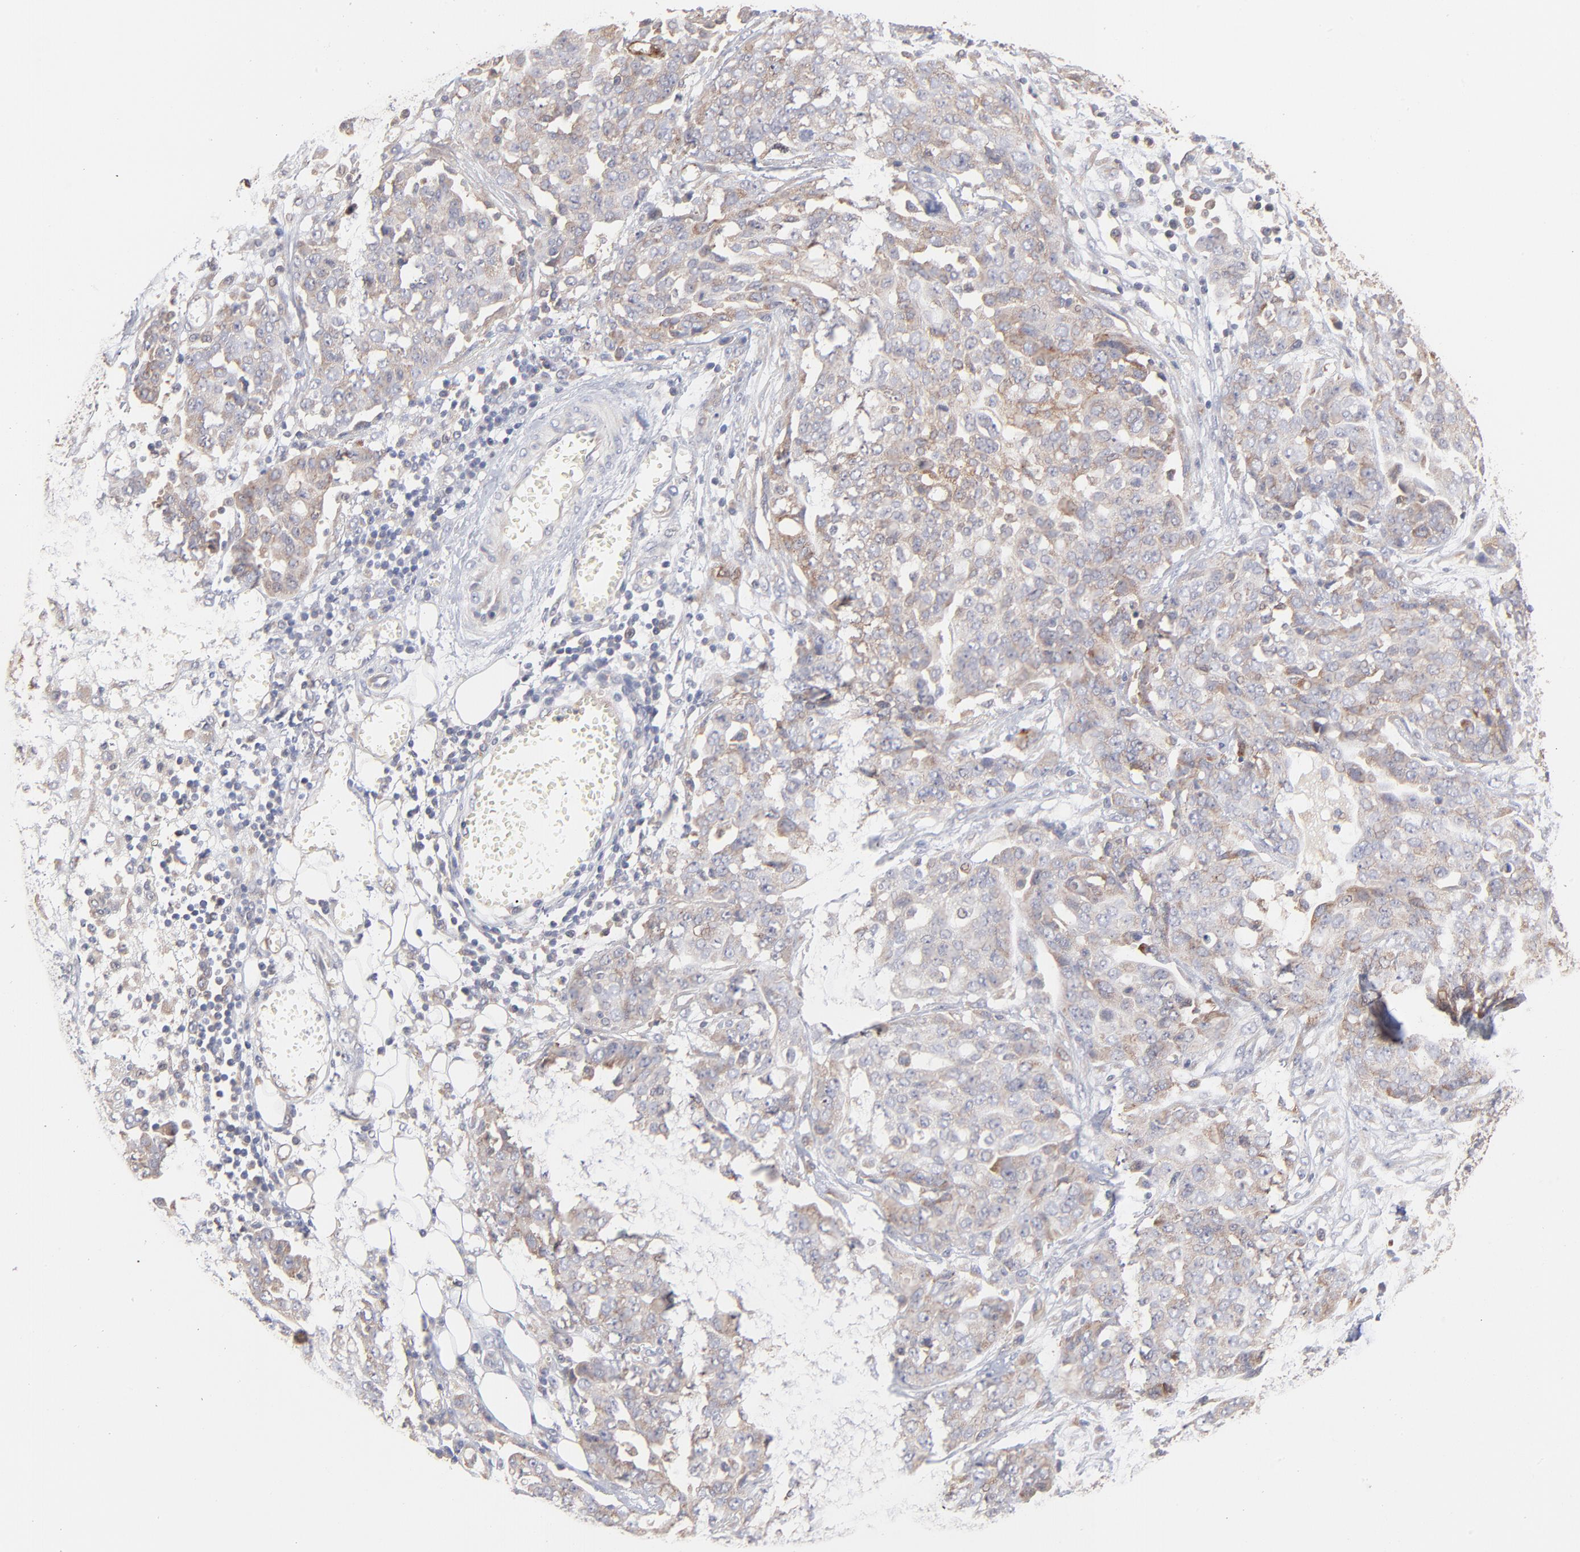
{"staining": {"intensity": "weak", "quantity": ">75%", "location": "cytoplasmic/membranous"}, "tissue": "ovarian cancer", "cell_type": "Tumor cells", "image_type": "cancer", "snomed": [{"axis": "morphology", "description": "Cystadenocarcinoma, serous, NOS"}, {"axis": "topography", "description": "Soft tissue"}, {"axis": "topography", "description": "Ovary"}], "caption": "Approximately >75% of tumor cells in serous cystadenocarcinoma (ovarian) display weak cytoplasmic/membranous protein positivity as visualized by brown immunohistochemical staining.", "gene": "IVNS1ABP", "patient": {"sex": "female", "age": 57}}